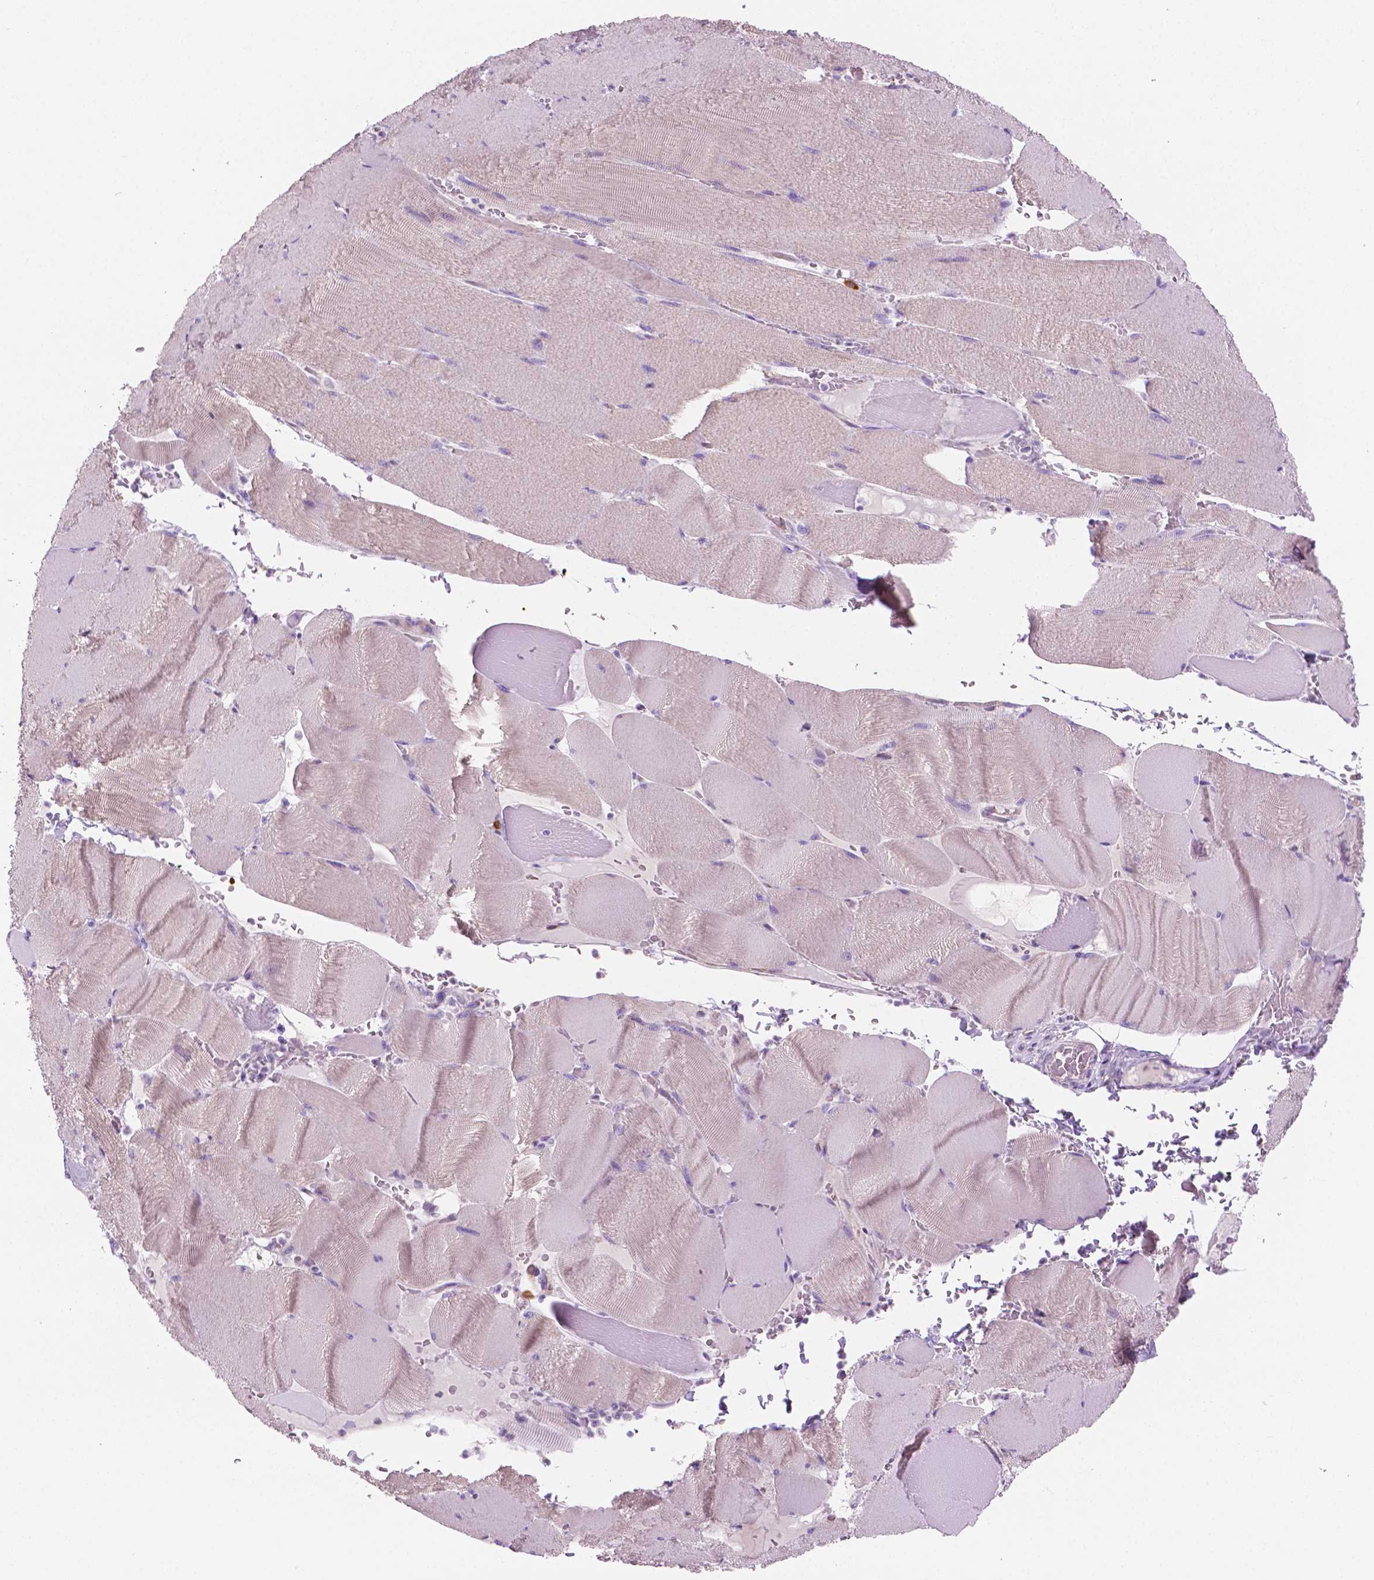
{"staining": {"intensity": "negative", "quantity": "none", "location": "none"}, "tissue": "skeletal muscle", "cell_type": "Myocytes", "image_type": "normal", "snomed": [{"axis": "morphology", "description": "Normal tissue, NOS"}, {"axis": "topography", "description": "Skeletal muscle"}], "caption": "The photomicrograph displays no significant positivity in myocytes of skeletal muscle. Brightfield microscopy of IHC stained with DAB (3,3'-diaminobenzidine) (brown) and hematoxylin (blue), captured at high magnification.", "gene": "EPPK1", "patient": {"sex": "male", "age": 56}}